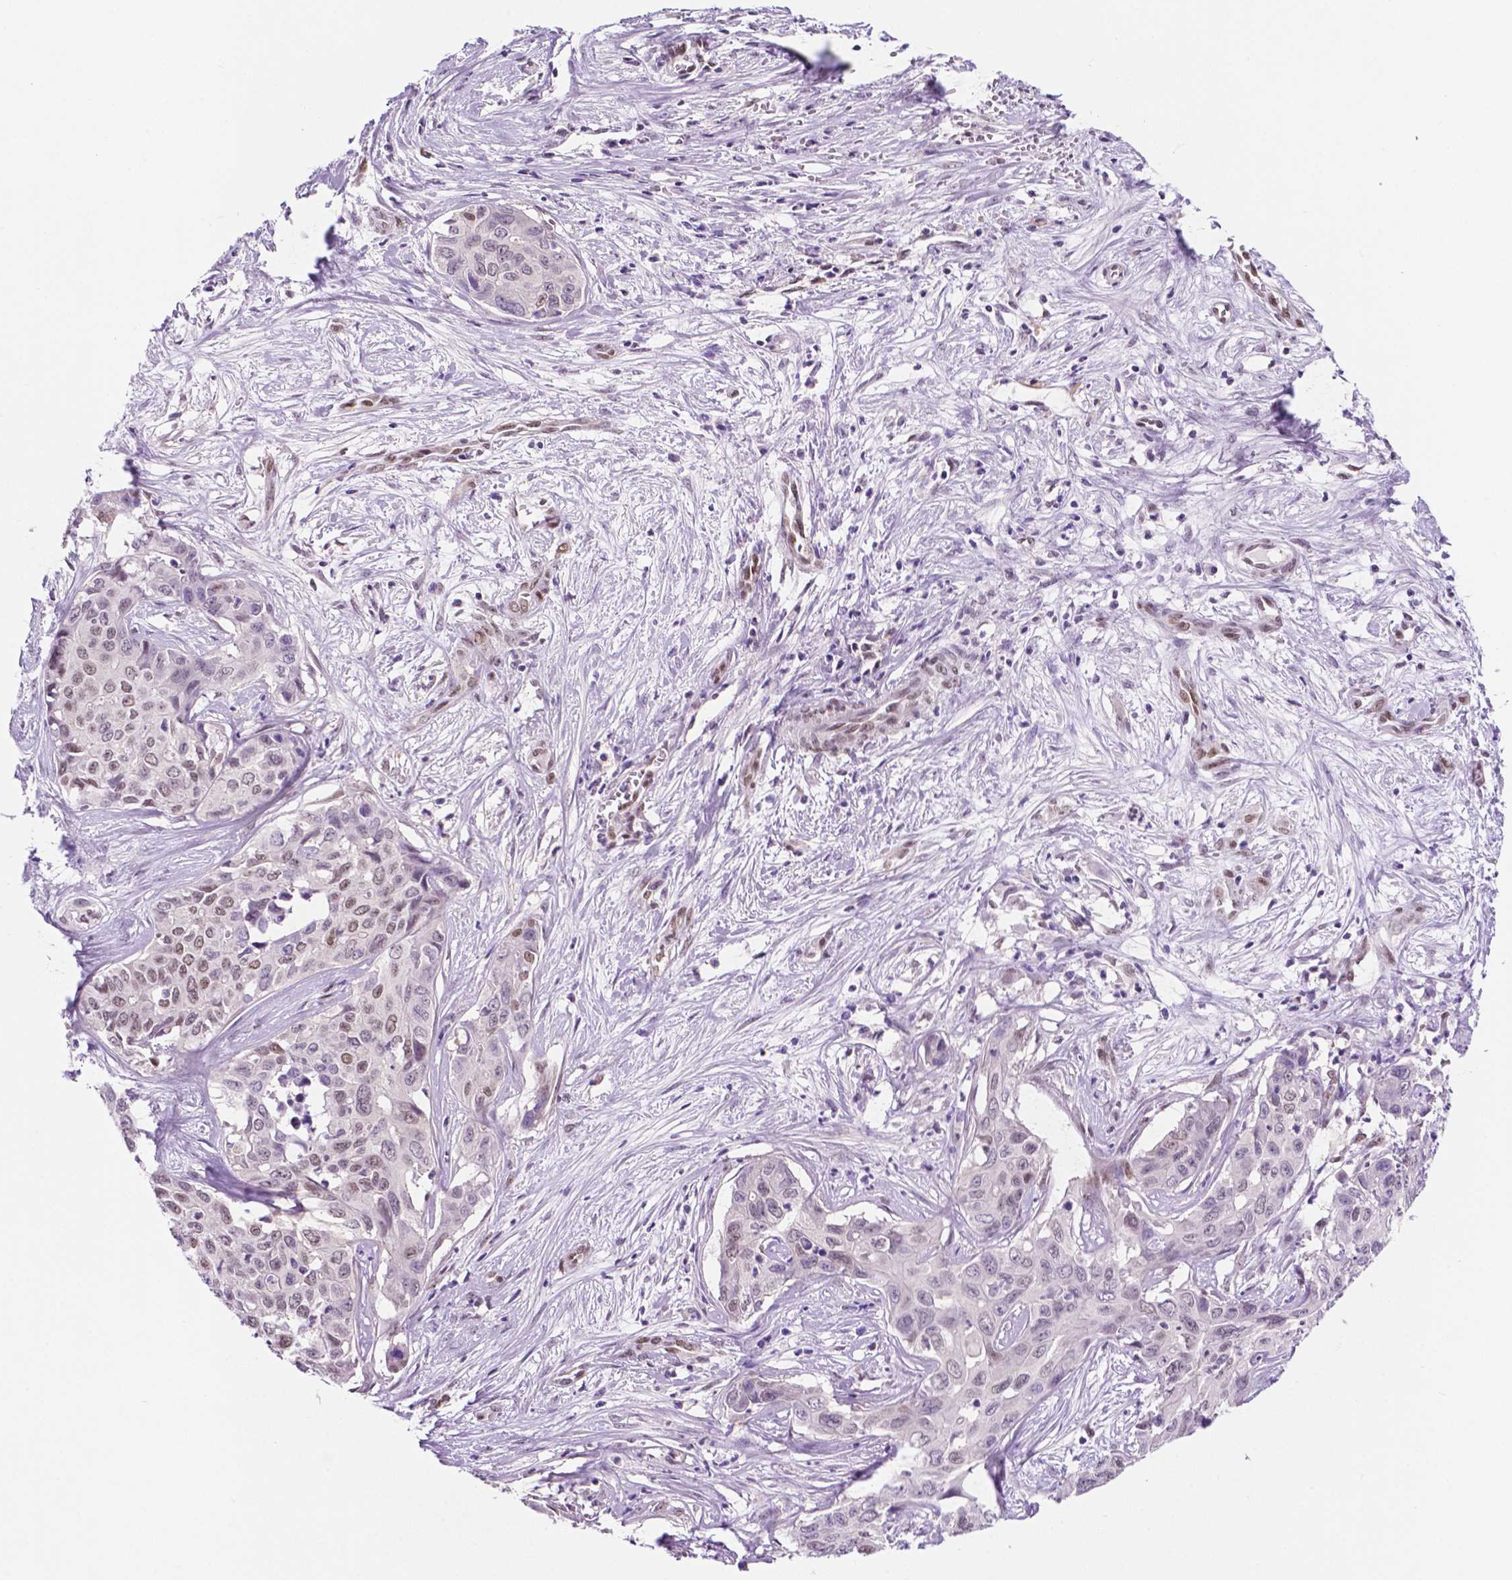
{"staining": {"intensity": "moderate", "quantity": "25%-75%", "location": "nuclear"}, "tissue": "liver cancer", "cell_type": "Tumor cells", "image_type": "cancer", "snomed": [{"axis": "morphology", "description": "Cholangiocarcinoma"}, {"axis": "topography", "description": "Liver"}], "caption": "Immunohistochemical staining of liver cancer (cholangiocarcinoma) displays moderate nuclear protein positivity in about 25%-75% of tumor cells. The staining was performed using DAB to visualize the protein expression in brown, while the nuclei were stained in blue with hematoxylin (Magnification: 20x).", "gene": "ERF", "patient": {"sex": "female", "age": 65}}